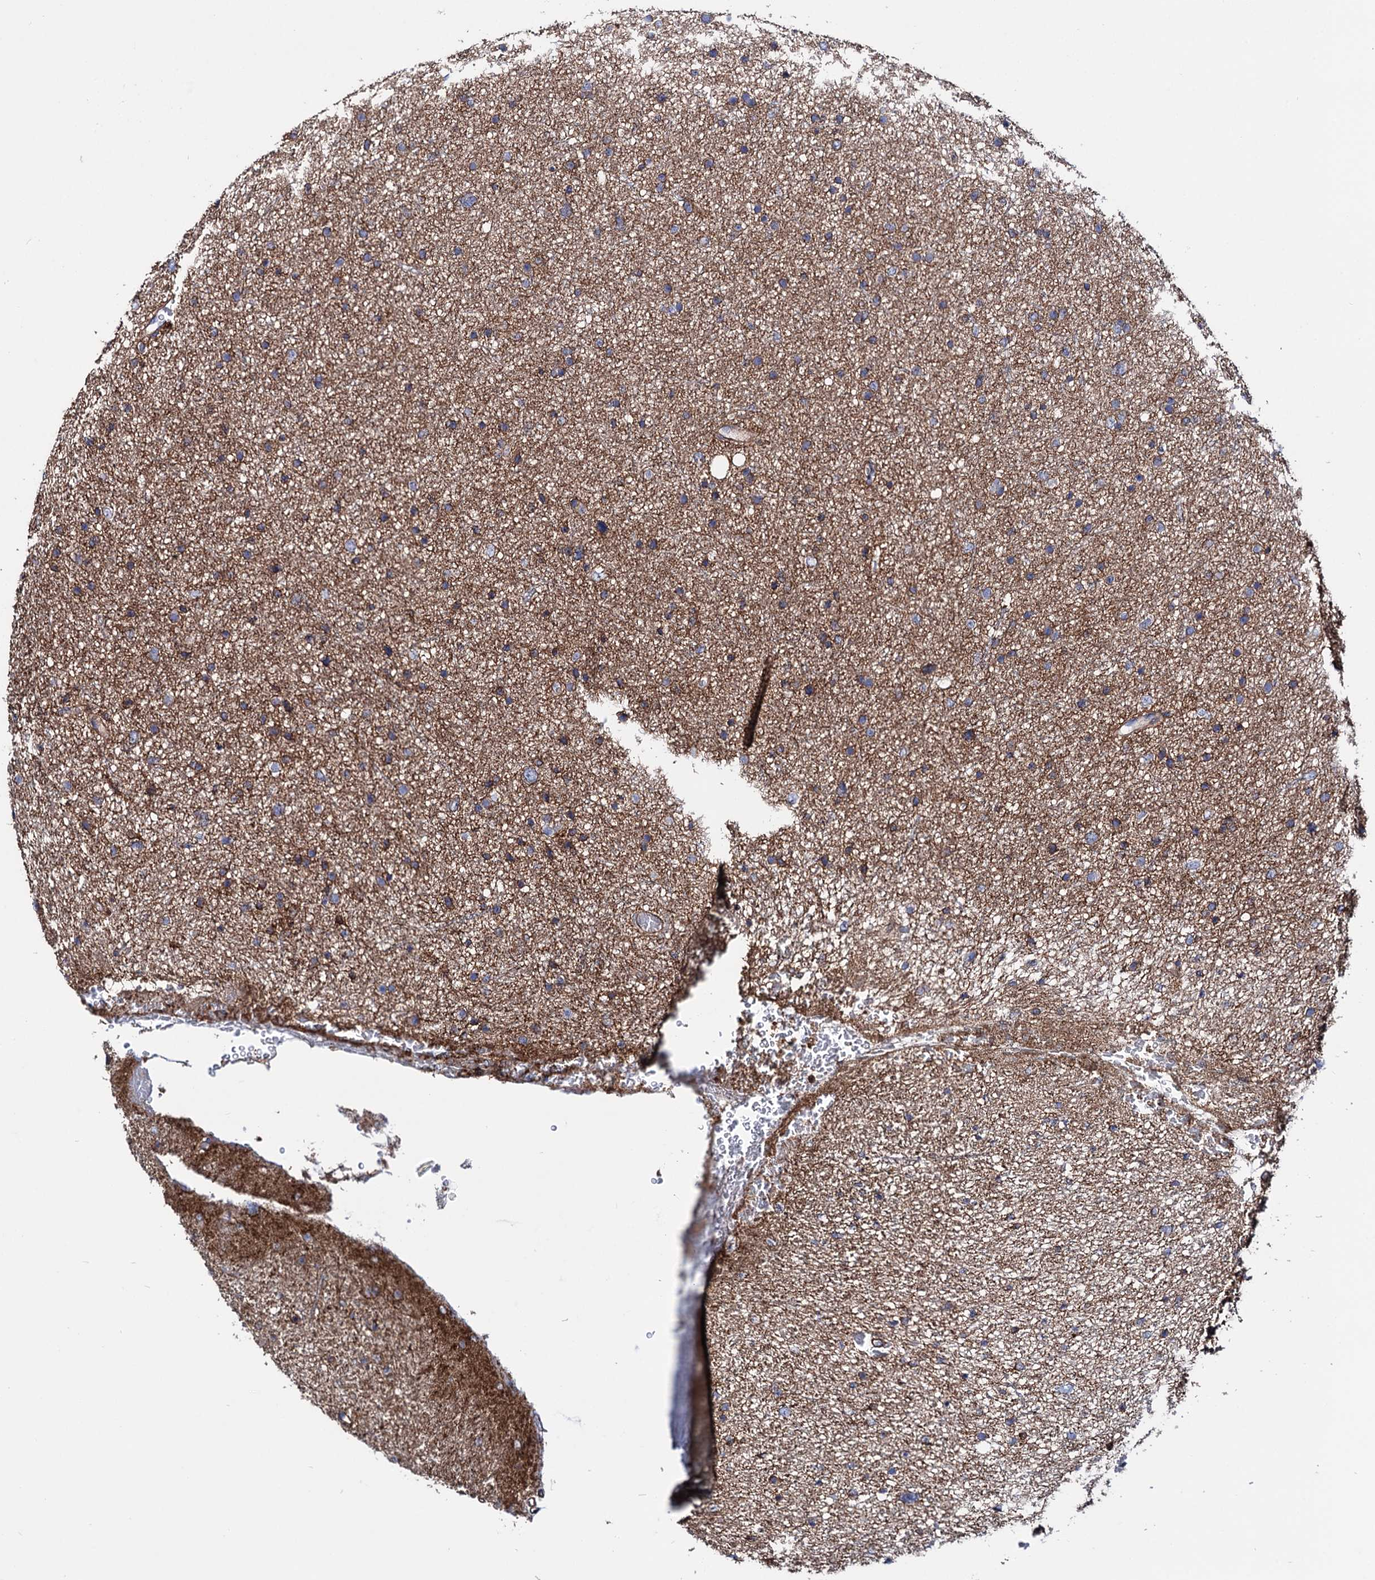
{"staining": {"intensity": "moderate", "quantity": ">75%", "location": "cytoplasmic/membranous"}, "tissue": "glioma", "cell_type": "Tumor cells", "image_type": "cancer", "snomed": [{"axis": "morphology", "description": "Glioma, malignant, Low grade"}, {"axis": "topography", "description": "Cerebral cortex"}], "caption": "Human malignant glioma (low-grade) stained with a brown dye shows moderate cytoplasmic/membranous positive staining in approximately >75% of tumor cells.", "gene": "DEF6", "patient": {"sex": "female", "age": 39}}